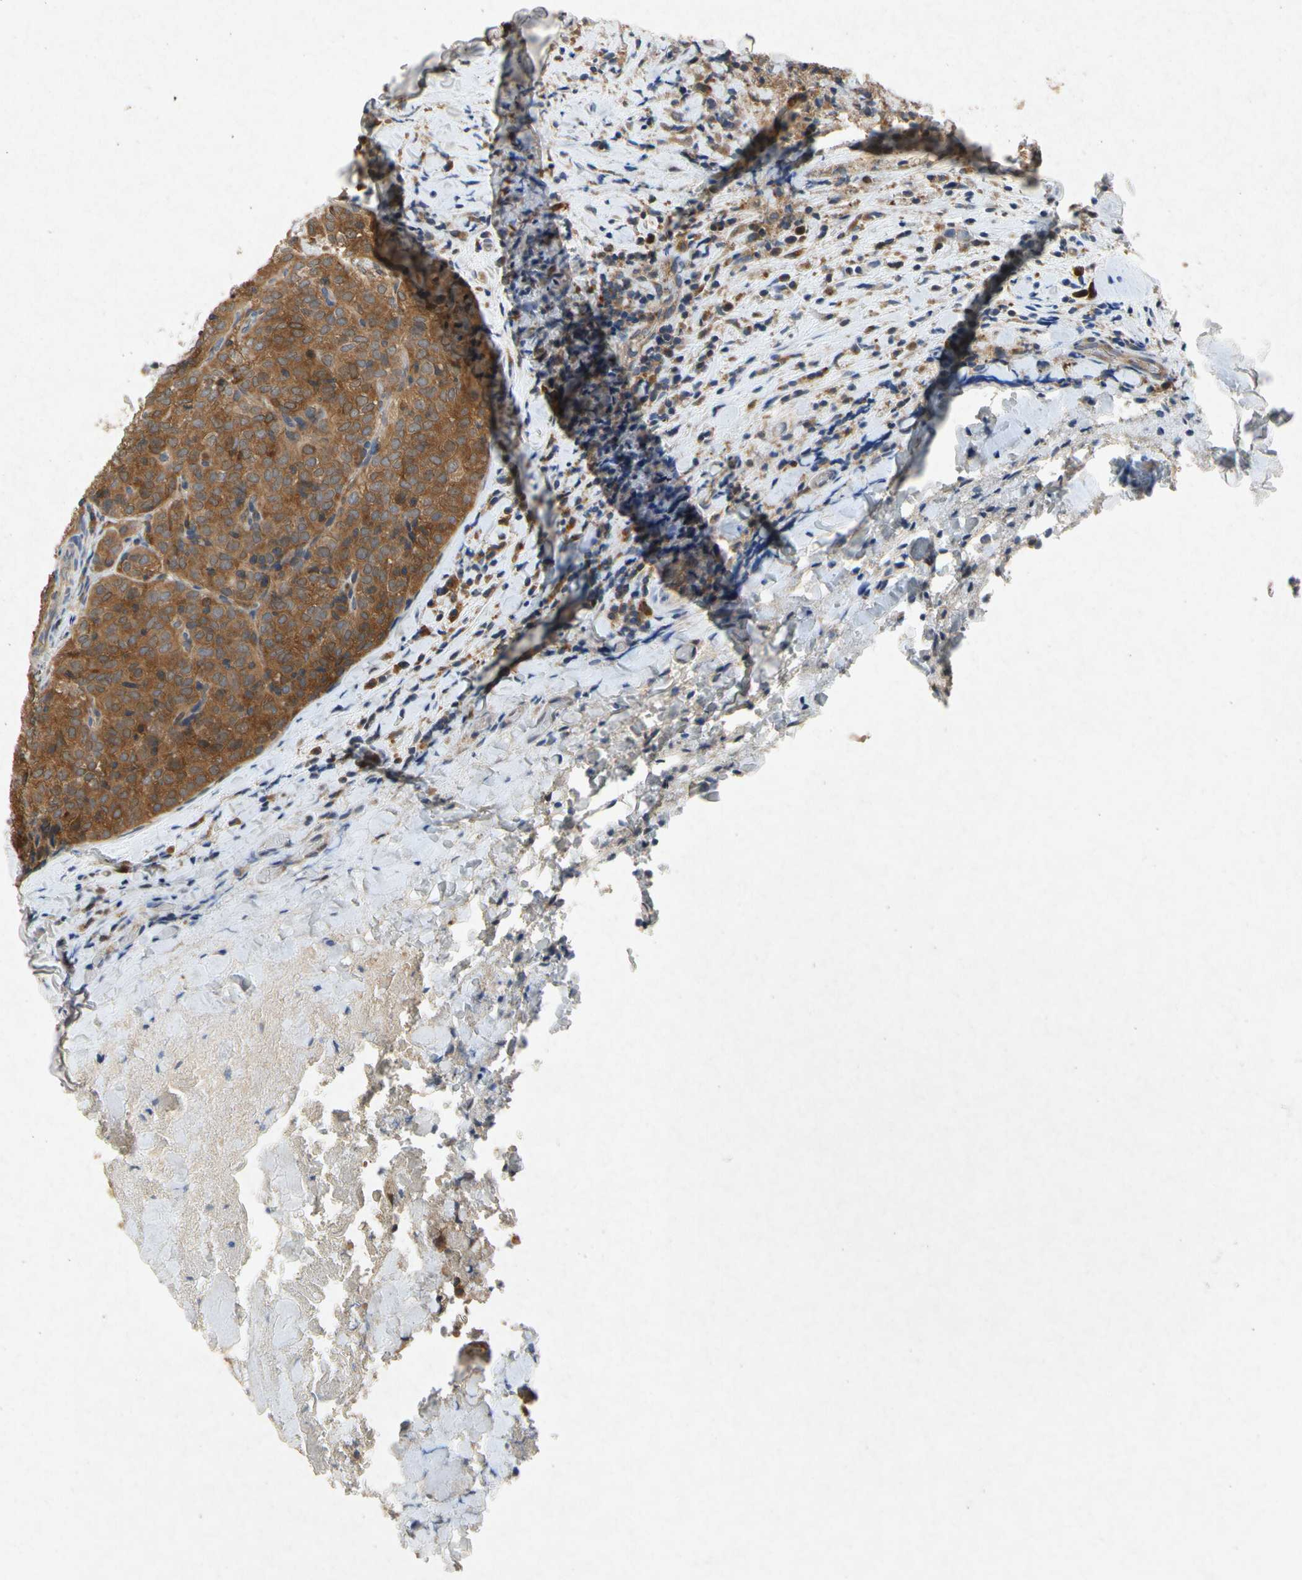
{"staining": {"intensity": "moderate", "quantity": ">75%", "location": "cytoplasmic/membranous"}, "tissue": "thyroid cancer", "cell_type": "Tumor cells", "image_type": "cancer", "snomed": [{"axis": "morphology", "description": "Normal tissue, NOS"}, {"axis": "morphology", "description": "Papillary adenocarcinoma, NOS"}, {"axis": "topography", "description": "Thyroid gland"}], "caption": "Human papillary adenocarcinoma (thyroid) stained with a protein marker exhibits moderate staining in tumor cells.", "gene": "RPS6KA1", "patient": {"sex": "female", "age": 30}}